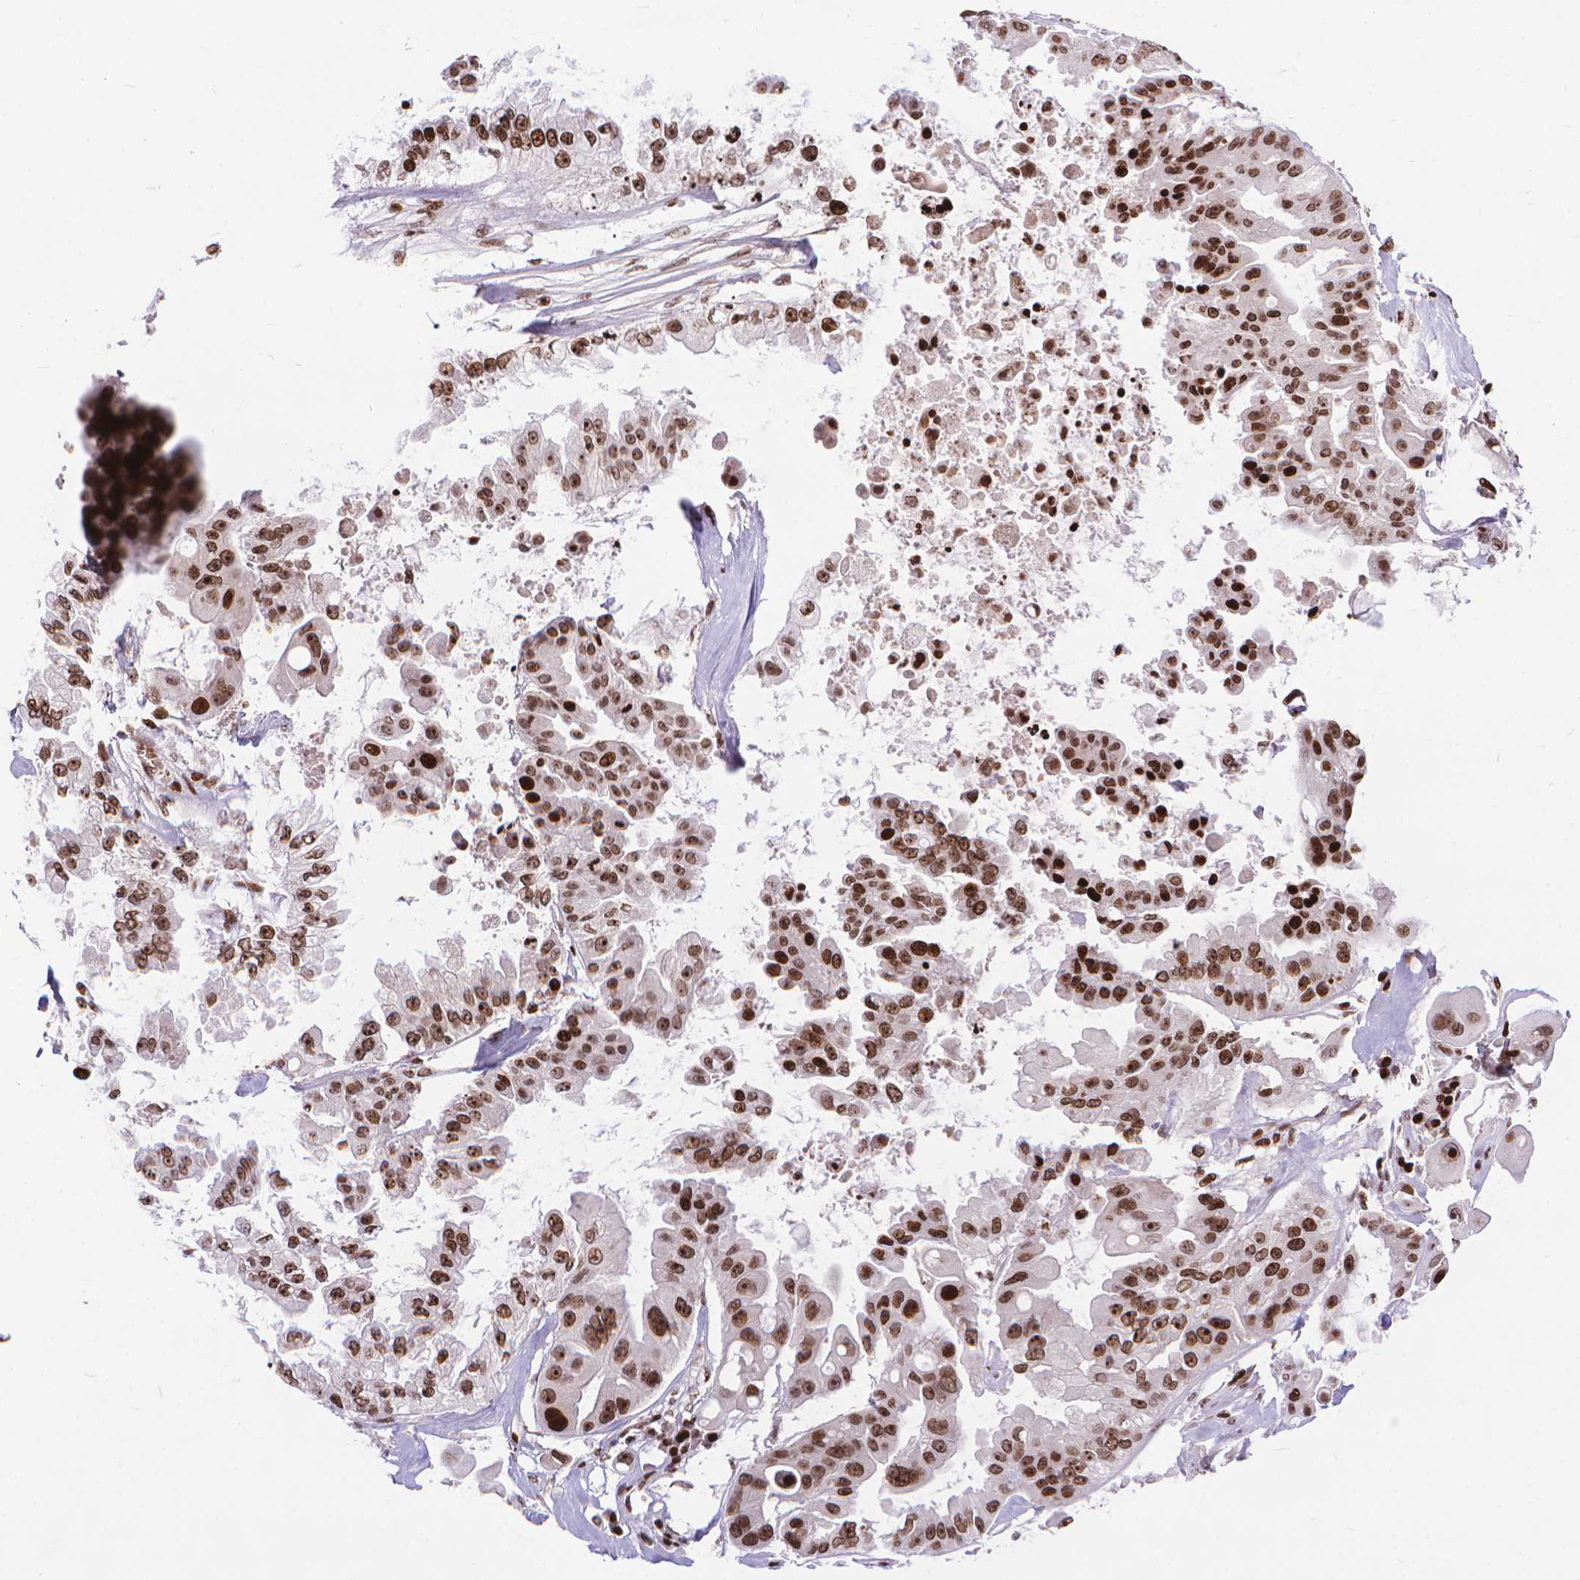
{"staining": {"intensity": "moderate", "quantity": ">75%", "location": "nuclear"}, "tissue": "ovarian cancer", "cell_type": "Tumor cells", "image_type": "cancer", "snomed": [{"axis": "morphology", "description": "Cystadenocarcinoma, serous, NOS"}, {"axis": "topography", "description": "Ovary"}], "caption": "The photomicrograph reveals staining of ovarian cancer, revealing moderate nuclear protein staining (brown color) within tumor cells.", "gene": "AMER1", "patient": {"sex": "female", "age": 56}}